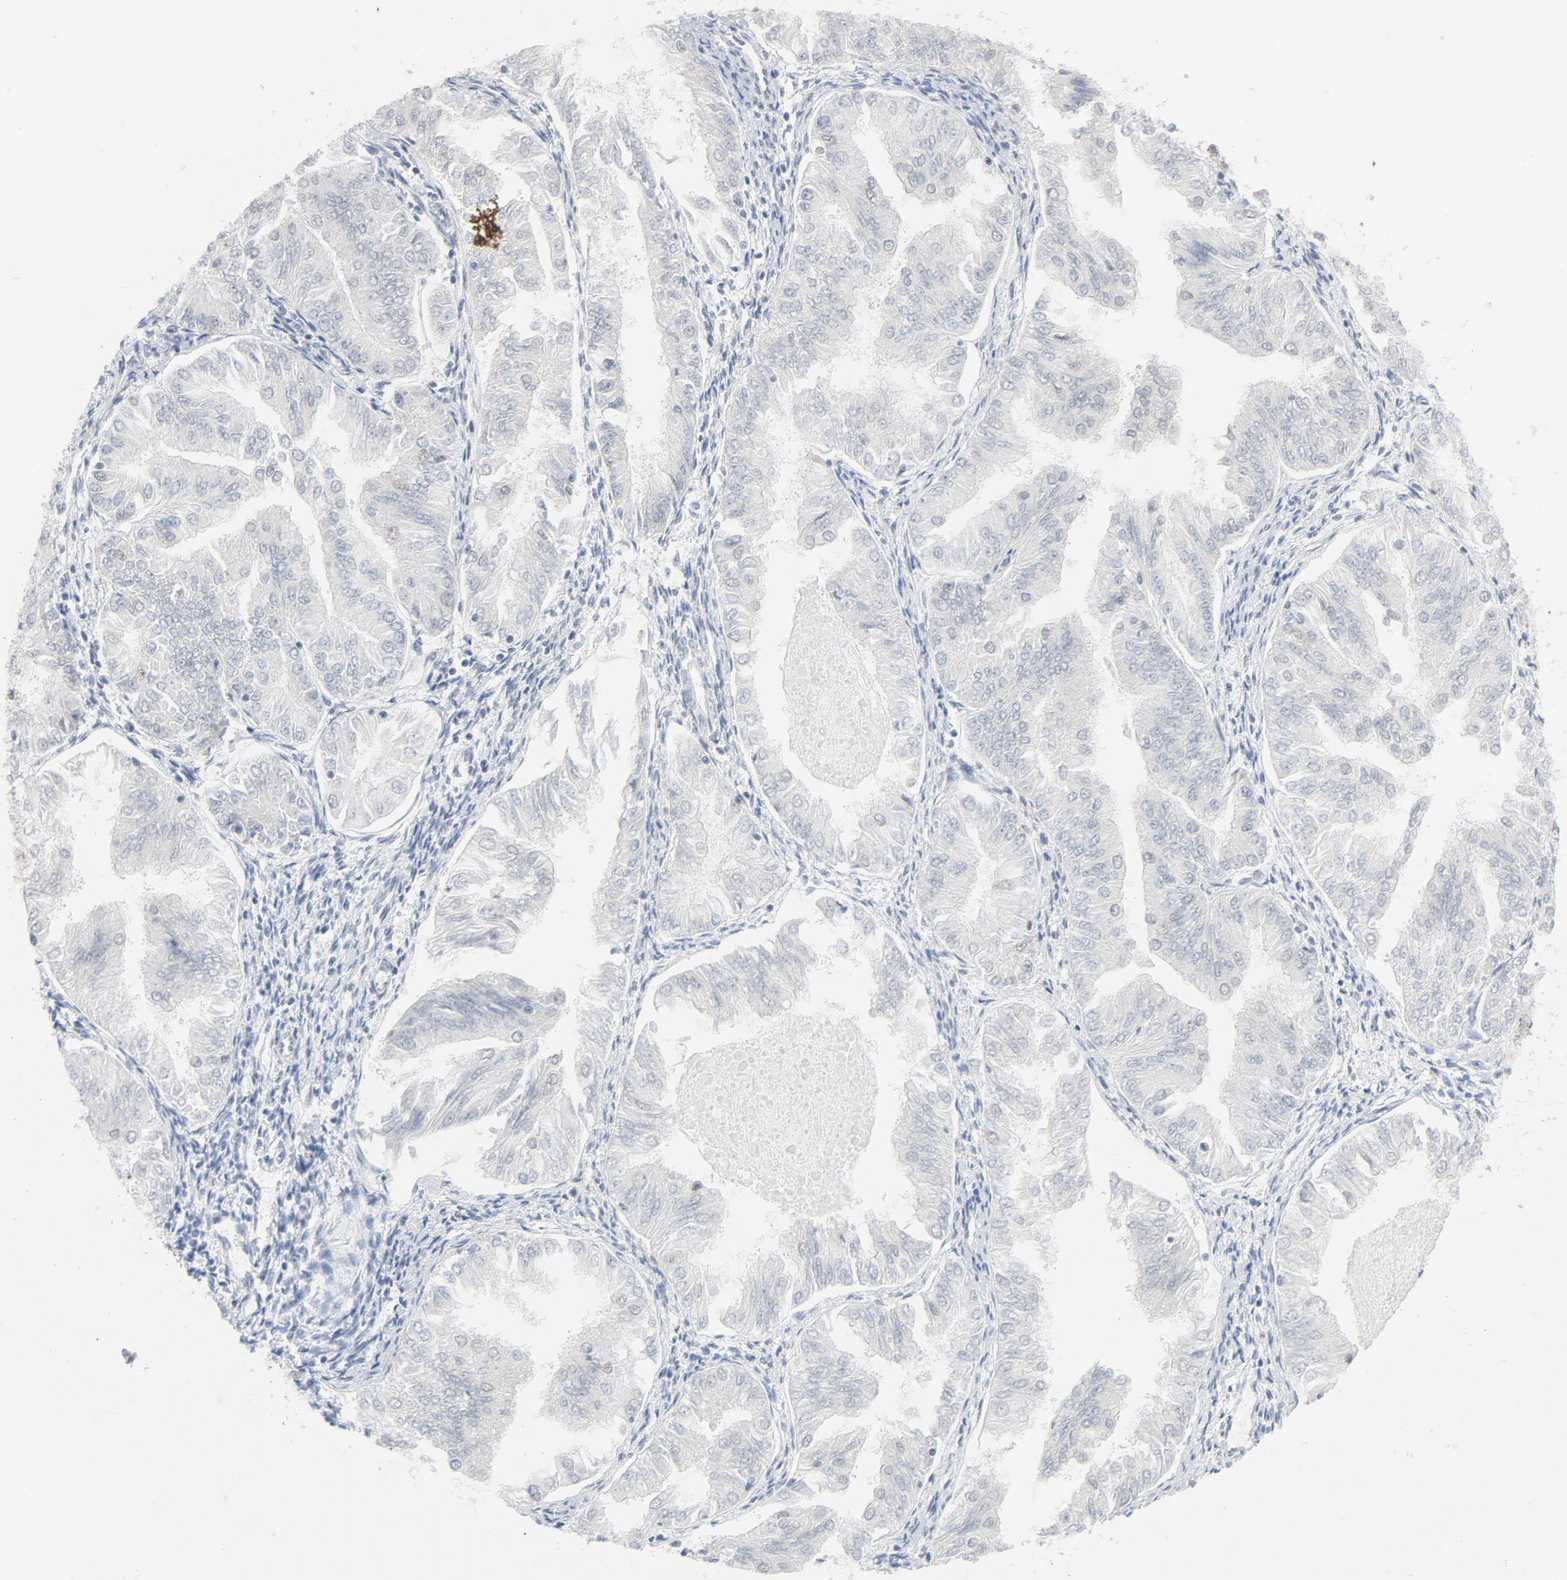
{"staining": {"intensity": "negative", "quantity": "none", "location": "none"}, "tissue": "endometrial cancer", "cell_type": "Tumor cells", "image_type": "cancer", "snomed": [{"axis": "morphology", "description": "Adenocarcinoma, NOS"}, {"axis": "topography", "description": "Endometrium"}], "caption": "The immunohistochemistry image has no significant positivity in tumor cells of adenocarcinoma (endometrial) tissue.", "gene": "JMJD6", "patient": {"sex": "female", "age": 53}}